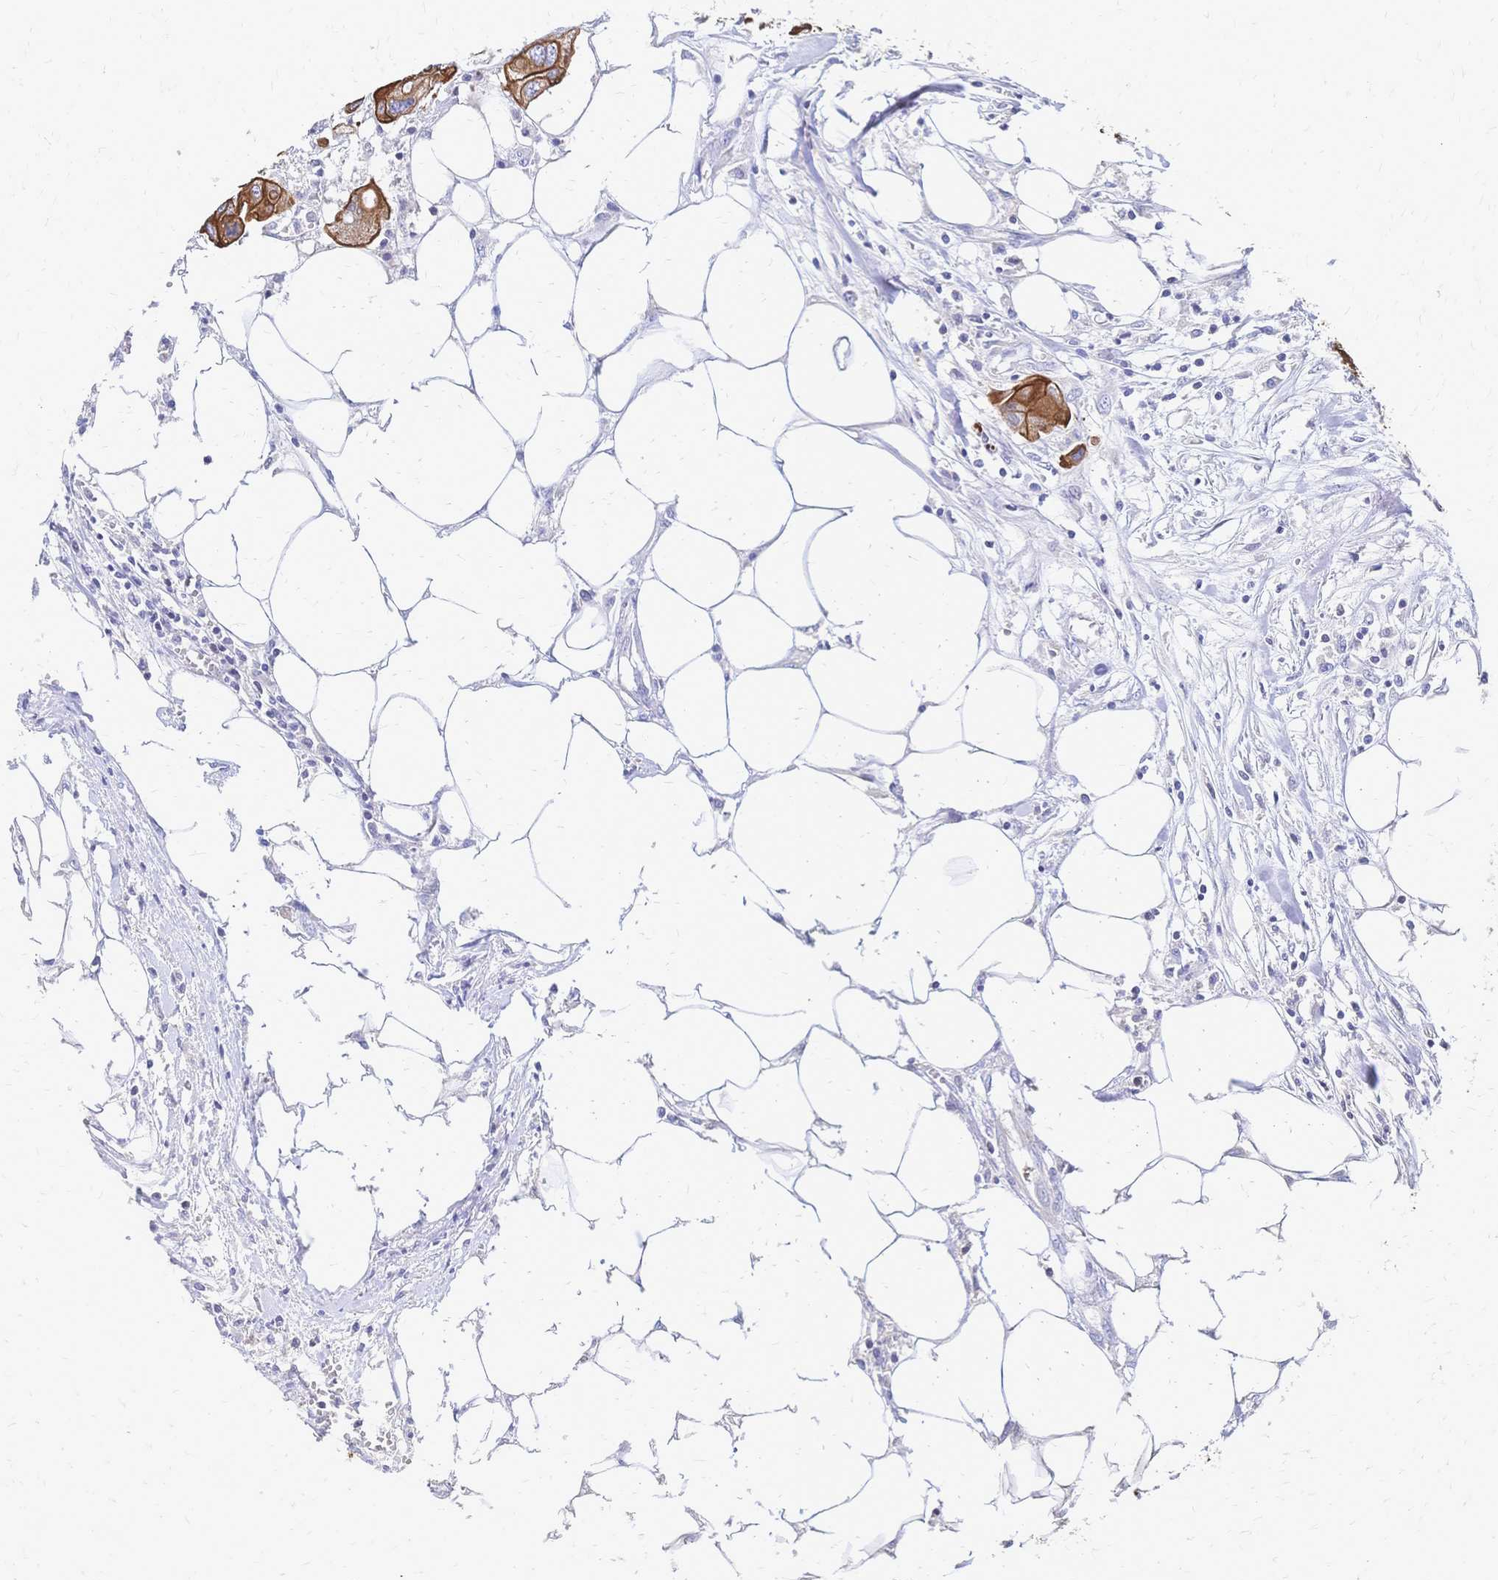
{"staining": {"intensity": "strong", "quantity": ">75%", "location": "cytoplasmic/membranous"}, "tissue": "colorectal cancer", "cell_type": "Tumor cells", "image_type": "cancer", "snomed": [{"axis": "morphology", "description": "Adenocarcinoma, NOS"}, {"axis": "topography", "description": "Colon"}], "caption": "The immunohistochemical stain labels strong cytoplasmic/membranous expression in tumor cells of colorectal adenocarcinoma tissue.", "gene": "DTNB", "patient": {"sex": "male", "age": 77}}